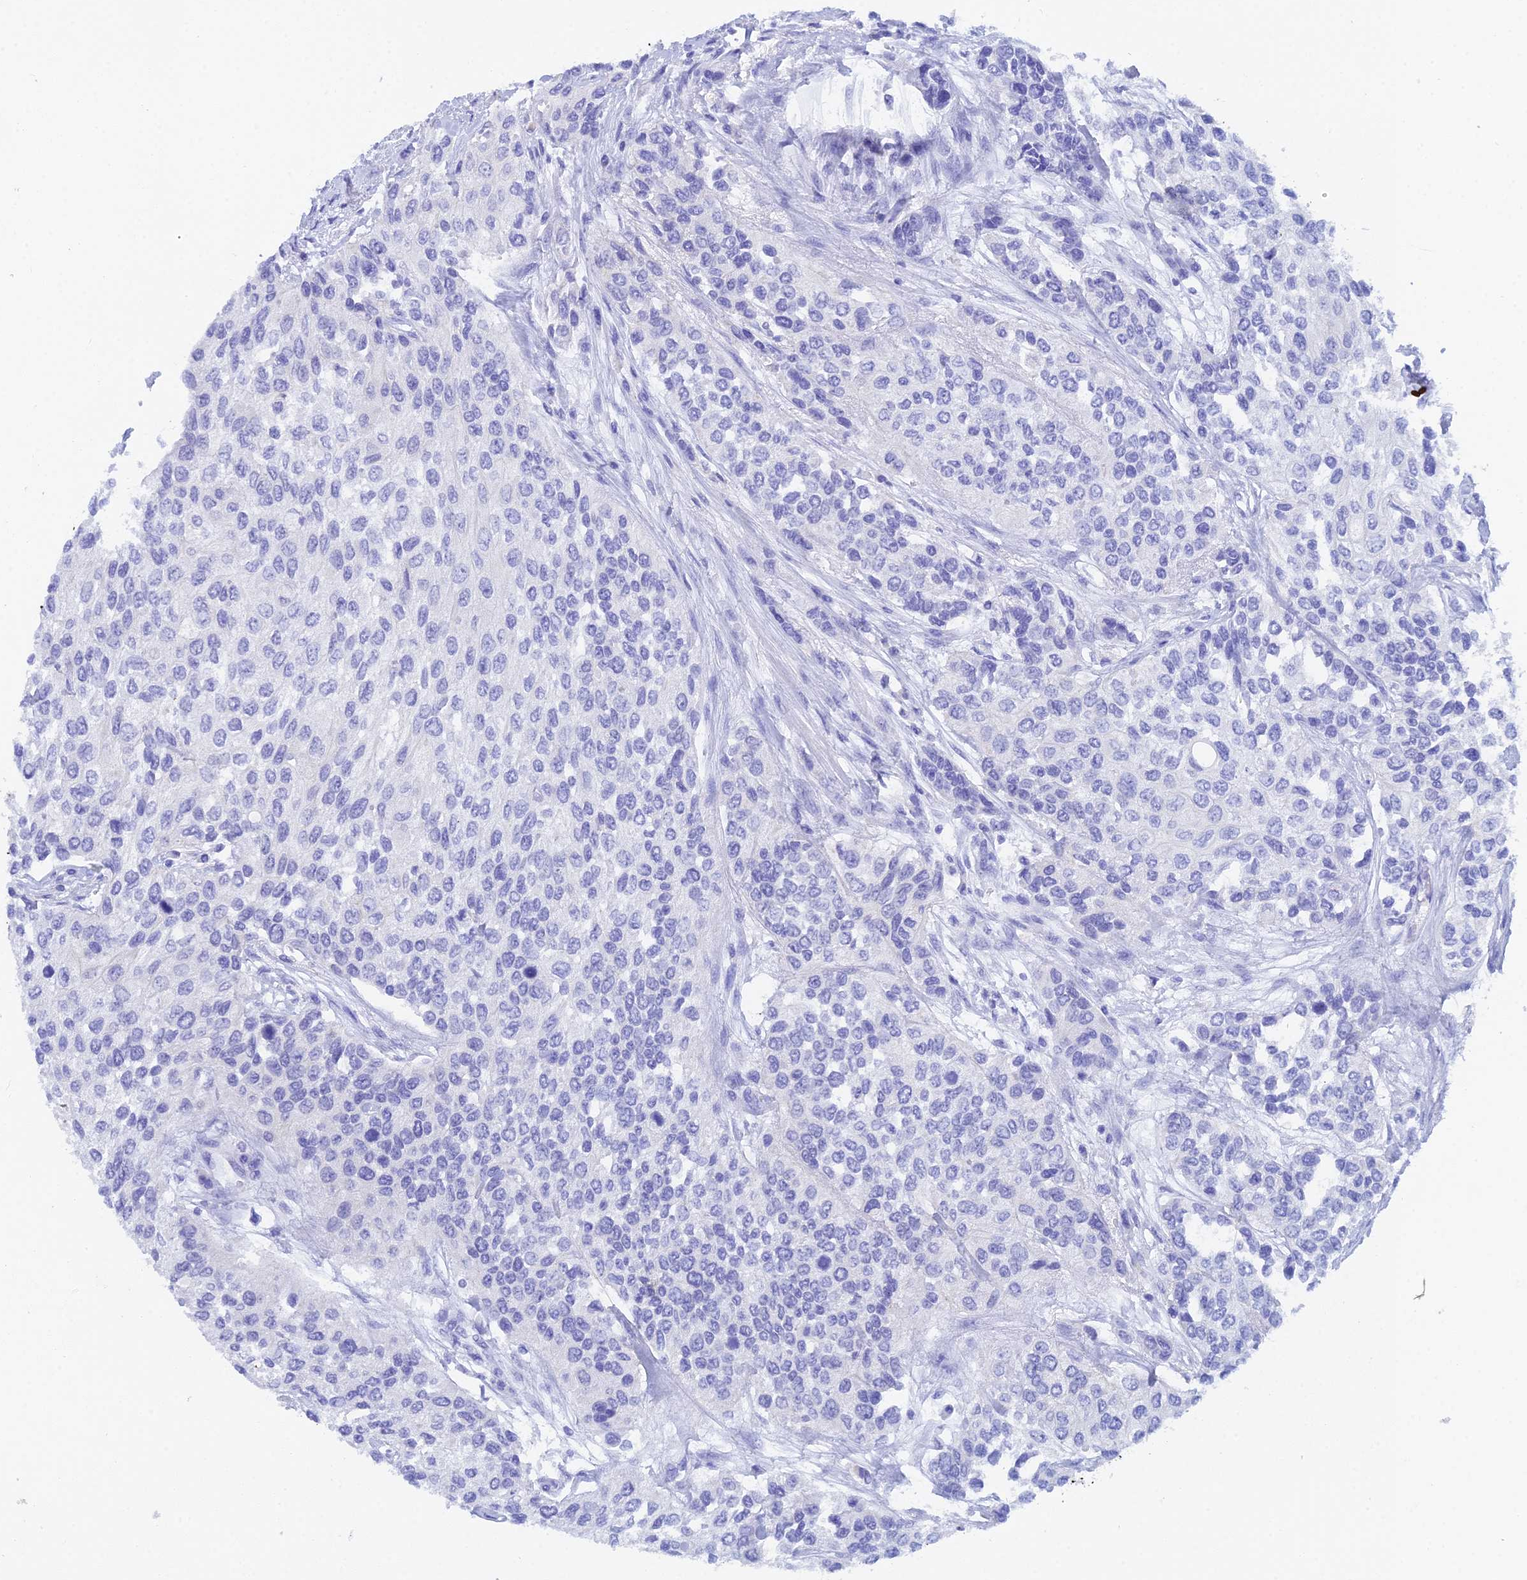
{"staining": {"intensity": "negative", "quantity": "none", "location": "none"}, "tissue": "urothelial cancer", "cell_type": "Tumor cells", "image_type": "cancer", "snomed": [{"axis": "morphology", "description": "Normal tissue, NOS"}, {"axis": "morphology", "description": "Urothelial carcinoma, High grade"}, {"axis": "topography", "description": "Vascular tissue"}, {"axis": "topography", "description": "Urinary bladder"}], "caption": "The photomicrograph shows no staining of tumor cells in urothelial cancer.", "gene": "REG1A", "patient": {"sex": "female", "age": 56}}